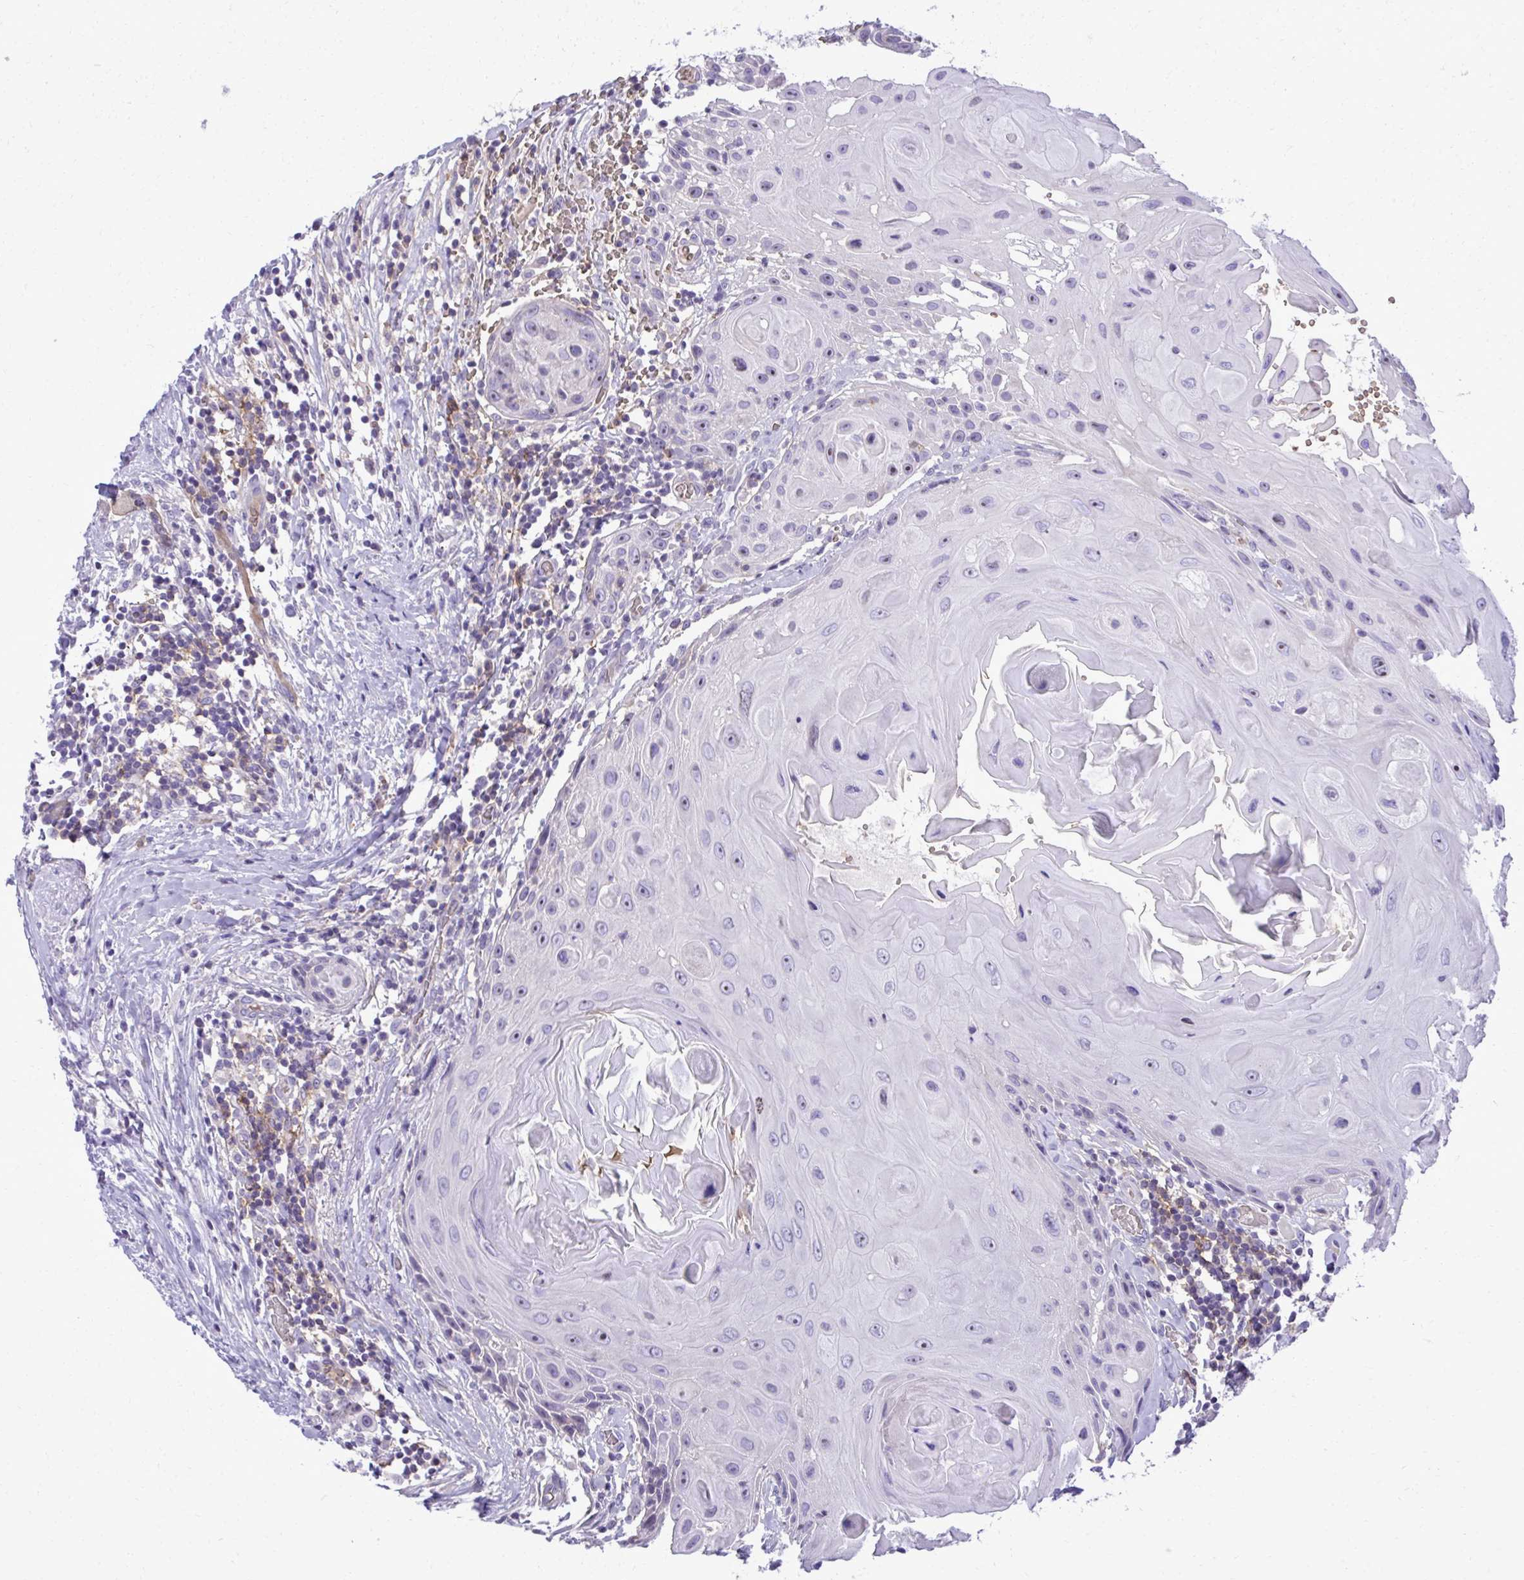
{"staining": {"intensity": "negative", "quantity": "none", "location": "none"}, "tissue": "head and neck cancer", "cell_type": "Tumor cells", "image_type": "cancer", "snomed": [{"axis": "morphology", "description": "Squamous cell carcinoma, NOS"}, {"axis": "topography", "description": "Oral tissue"}, {"axis": "topography", "description": "Head-Neck"}], "caption": "Head and neck cancer stained for a protein using immunohistochemistry shows no staining tumor cells.", "gene": "PITPNM3", "patient": {"sex": "male", "age": 49}}